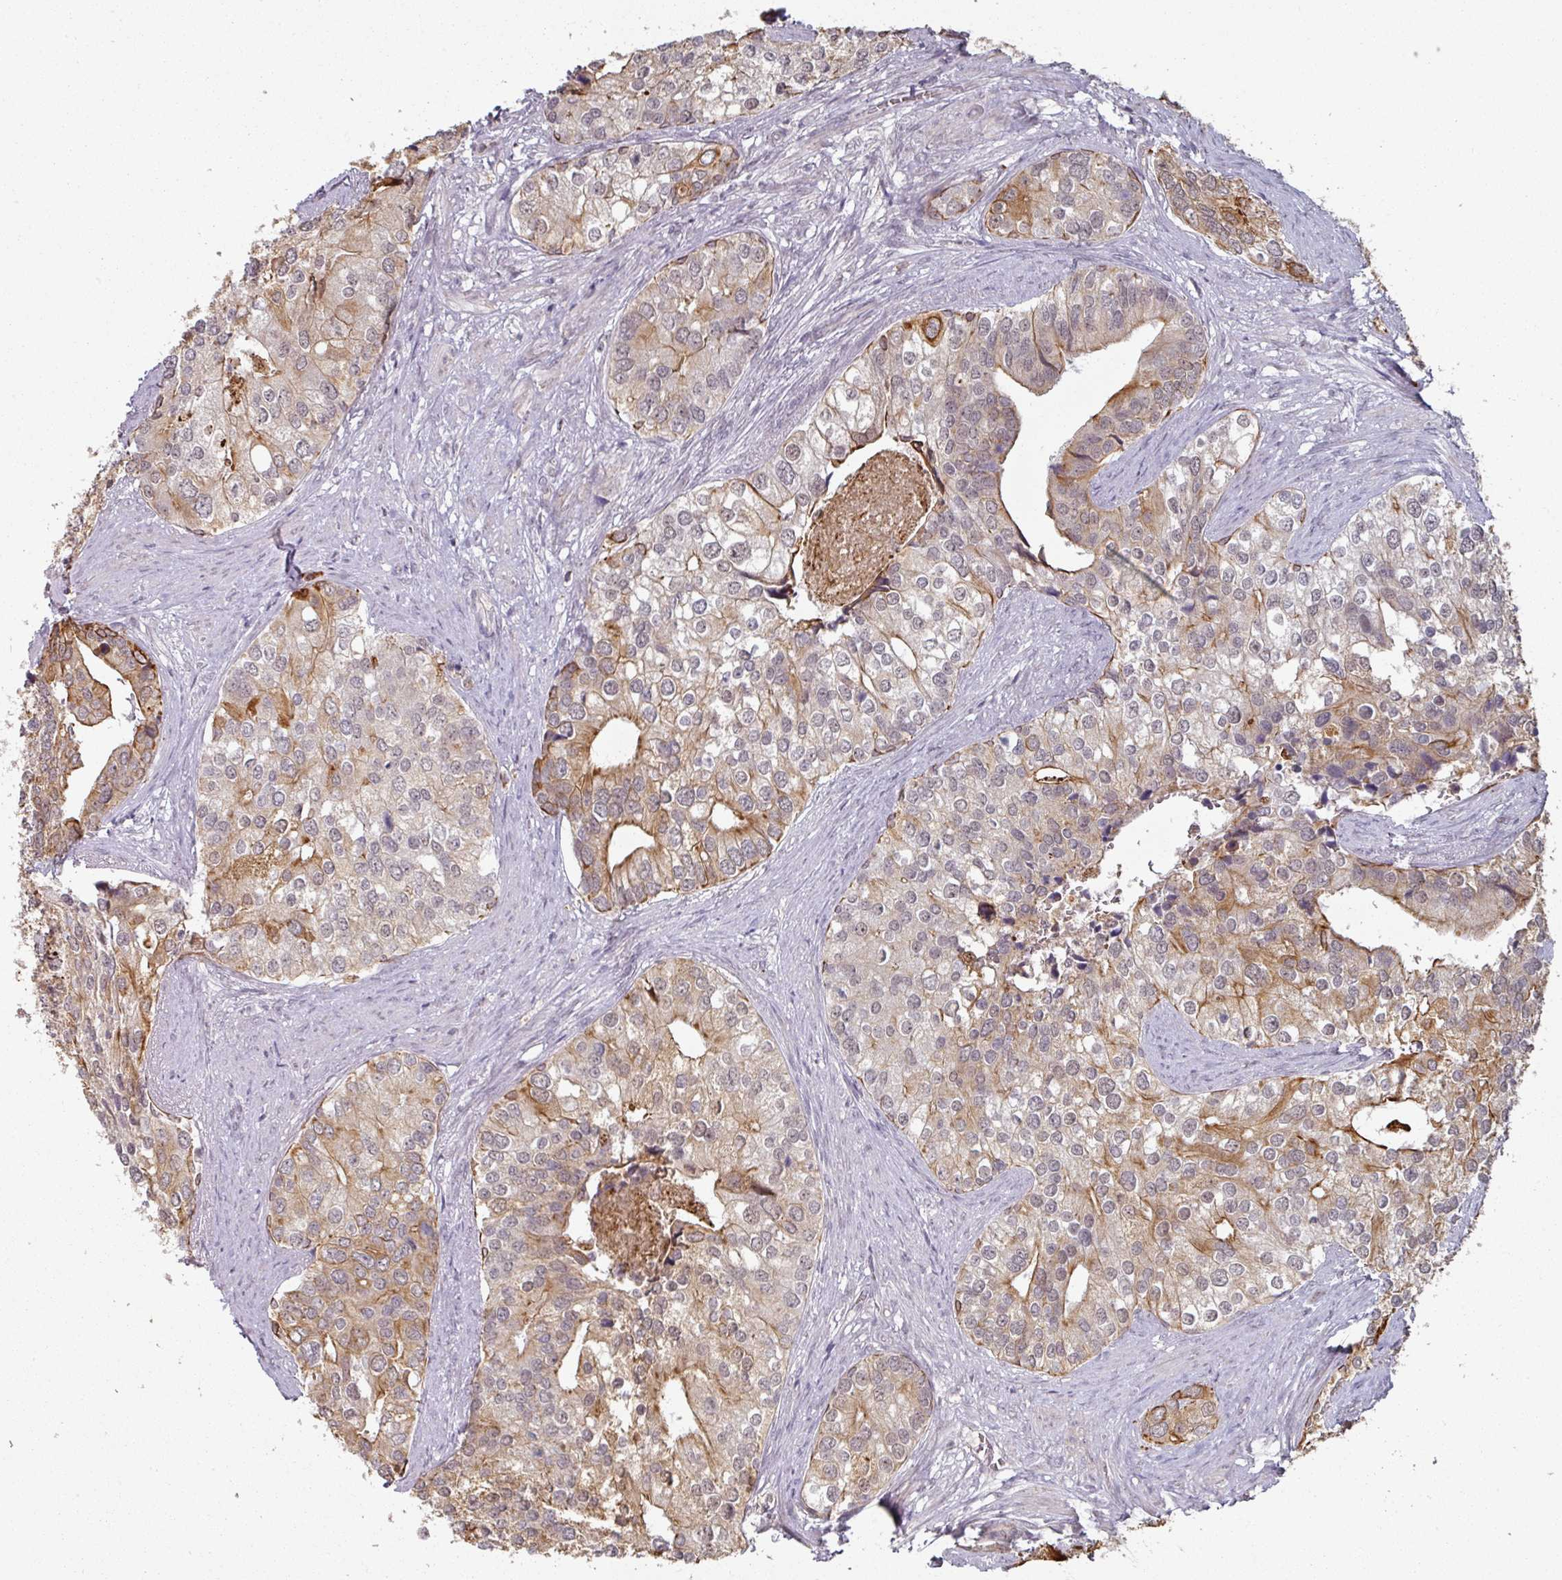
{"staining": {"intensity": "moderate", "quantity": "25%-75%", "location": "cytoplasmic/membranous"}, "tissue": "prostate cancer", "cell_type": "Tumor cells", "image_type": "cancer", "snomed": [{"axis": "morphology", "description": "Adenocarcinoma, High grade"}, {"axis": "topography", "description": "Prostate"}], "caption": "Prostate cancer (adenocarcinoma (high-grade)) tissue demonstrates moderate cytoplasmic/membranous expression in about 25%-75% of tumor cells, visualized by immunohistochemistry.", "gene": "GTF2H3", "patient": {"sex": "male", "age": 62}}